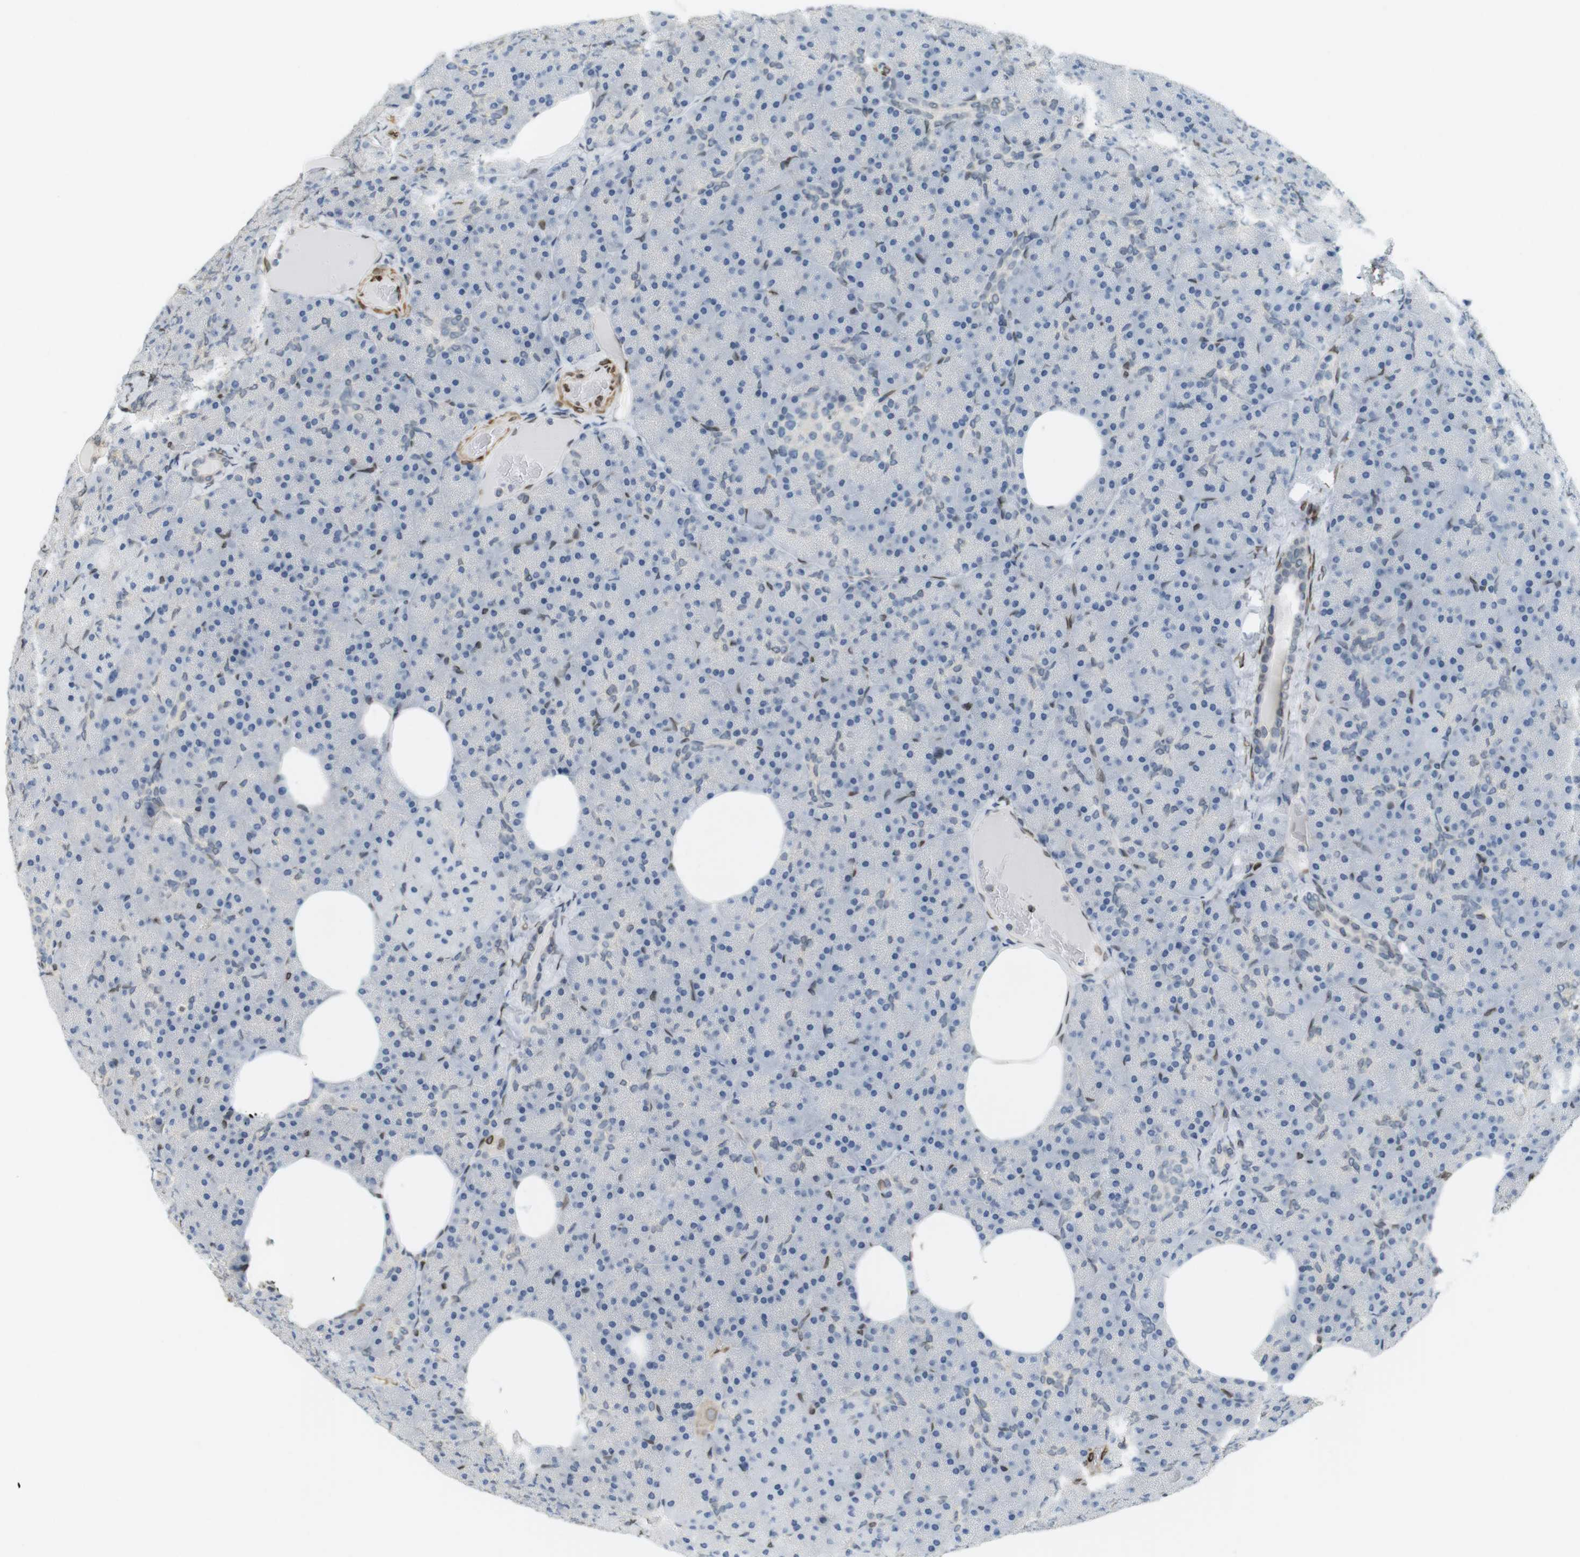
{"staining": {"intensity": "negative", "quantity": "none", "location": "none"}, "tissue": "pancreas", "cell_type": "Exocrine glandular cells", "image_type": "normal", "snomed": [{"axis": "morphology", "description": "Normal tissue, NOS"}, {"axis": "topography", "description": "Pancreas"}], "caption": "A high-resolution photomicrograph shows immunohistochemistry staining of benign pancreas, which exhibits no significant expression in exocrine glandular cells. (Brightfield microscopy of DAB IHC at high magnification).", "gene": "ARL6IP6", "patient": {"sex": "female", "age": 35}}